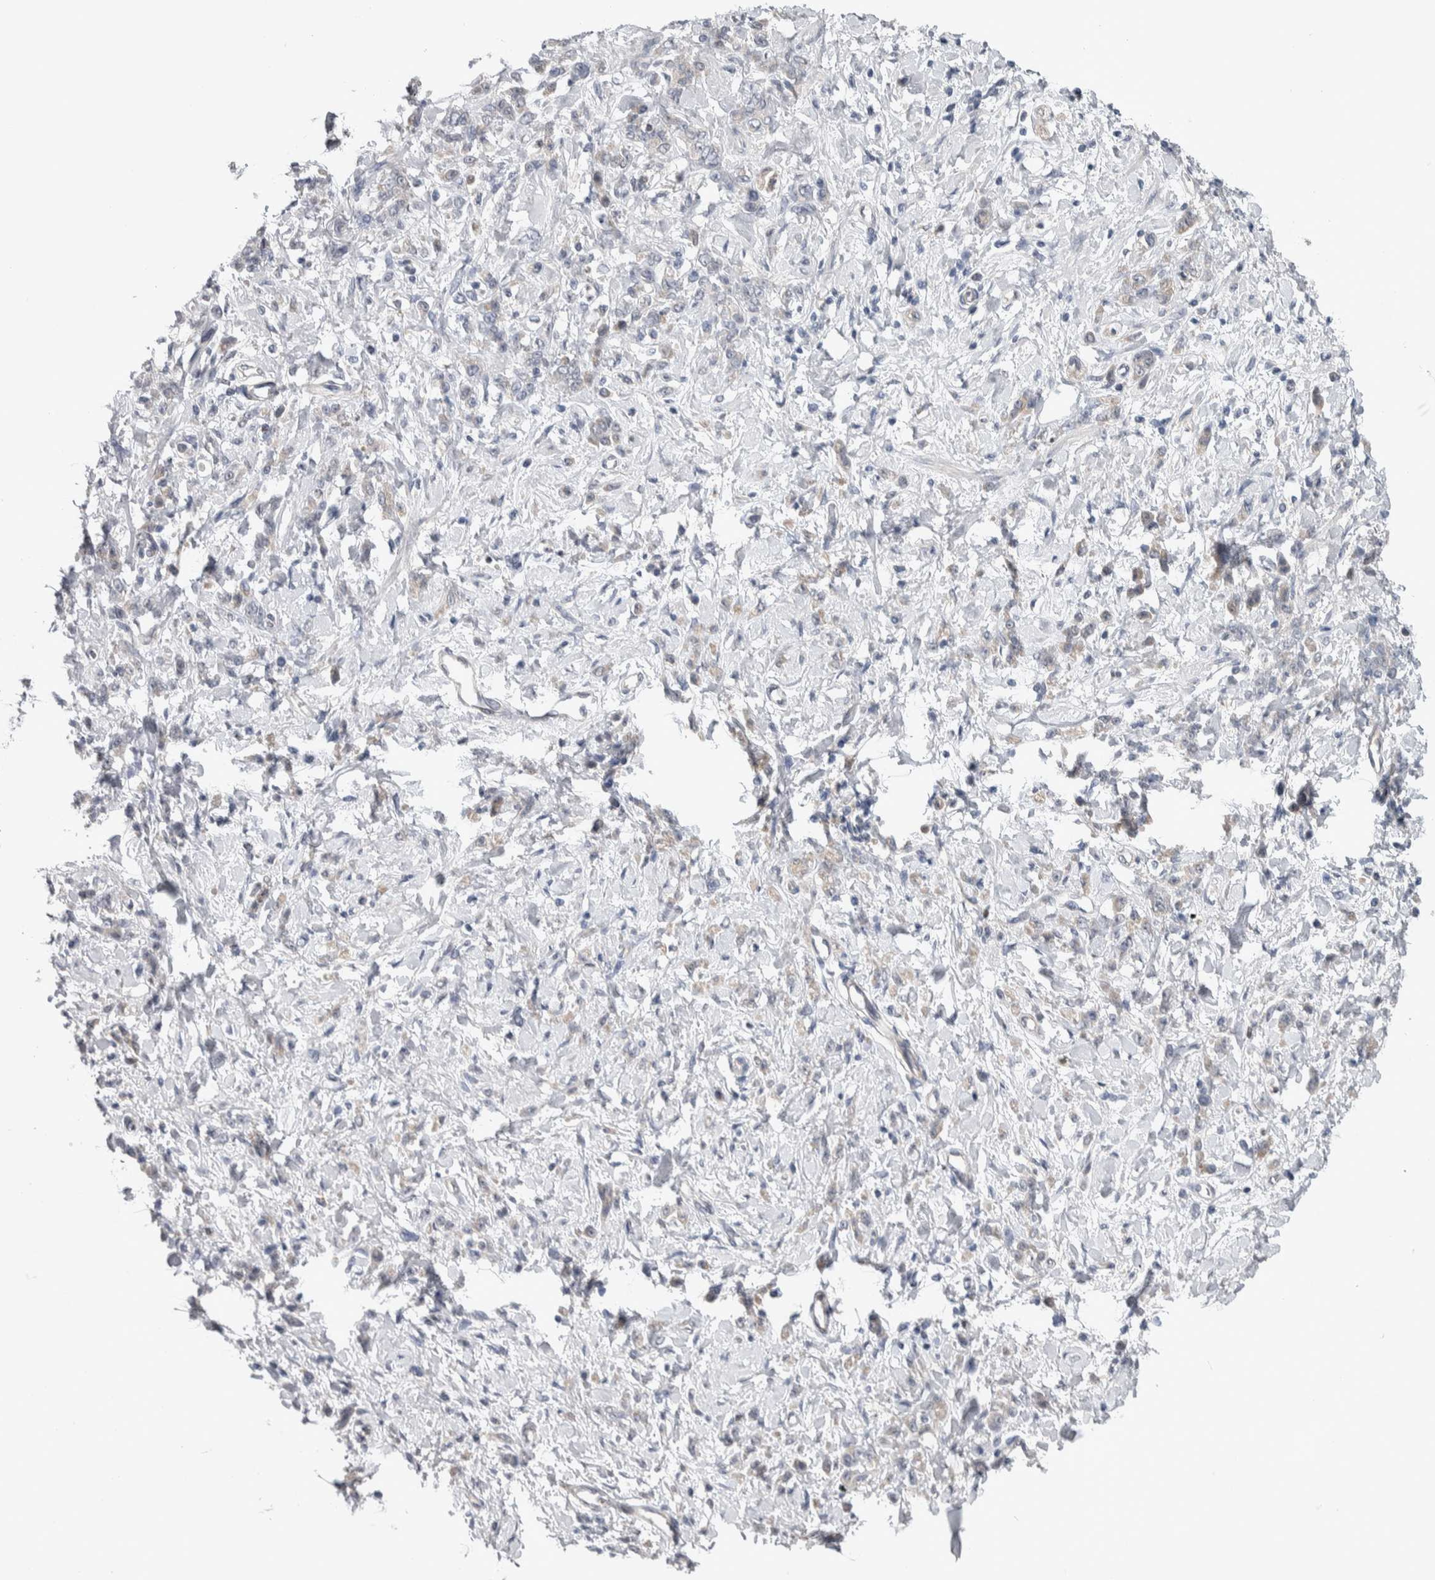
{"staining": {"intensity": "negative", "quantity": "none", "location": "none"}, "tissue": "stomach cancer", "cell_type": "Tumor cells", "image_type": "cancer", "snomed": [{"axis": "morphology", "description": "Normal tissue, NOS"}, {"axis": "morphology", "description": "Adenocarcinoma, NOS"}, {"axis": "topography", "description": "Stomach"}], "caption": "Stomach adenocarcinoma stained for a protein using immunohistochemistry displays no positivity tumor cells.", "gene": "TAX1BP1", "patient": {"sex": "male", "age": 82}}